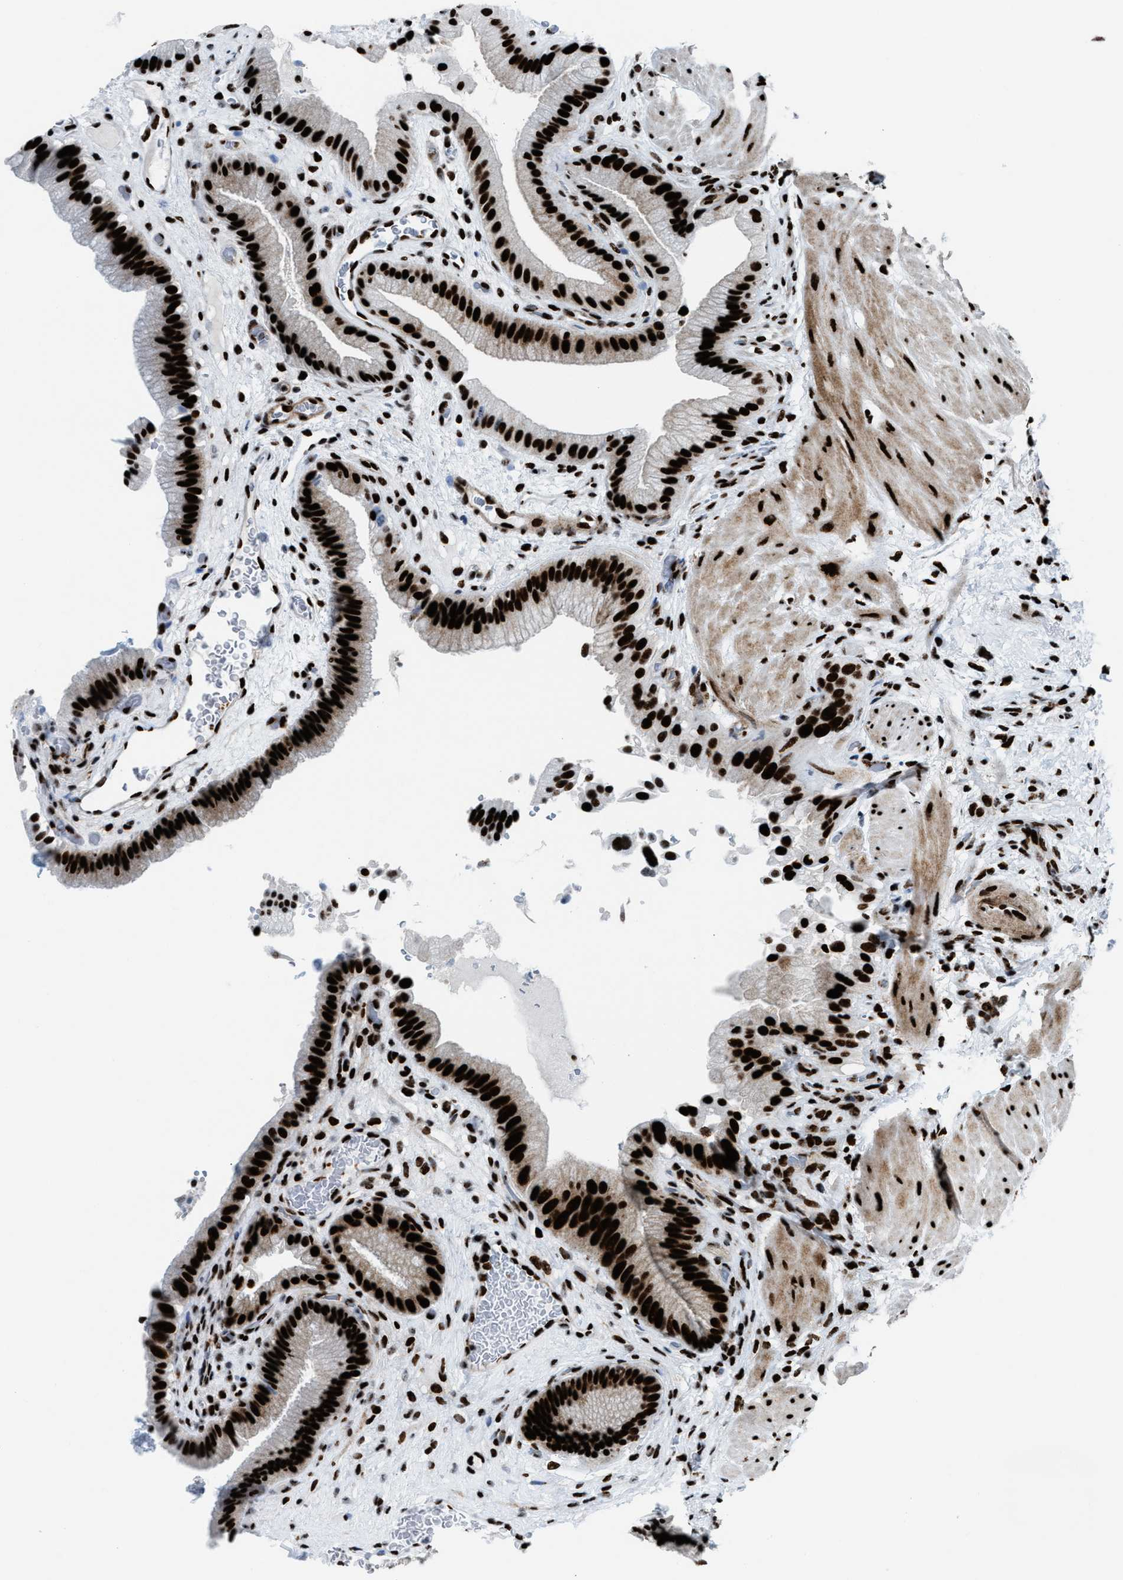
{"staining": {"intensity": "strong", "quantity": ">75%", "location": "nuclear"}, "tissue": "gallbladder", "cell_type": "Glandular cells", "image_type": "normal", "snomed": [{"axis": "morphology", "description": "Normal tissue, NOS"}, {"axis": "topography", "description": "Gallbladder"}], "caption": "Strong nuclear protein positivity is seen in about >75% of glandular cells in gallbladder.", "gene": "NONO", "patient": {"sex": "male", "age": 49}}